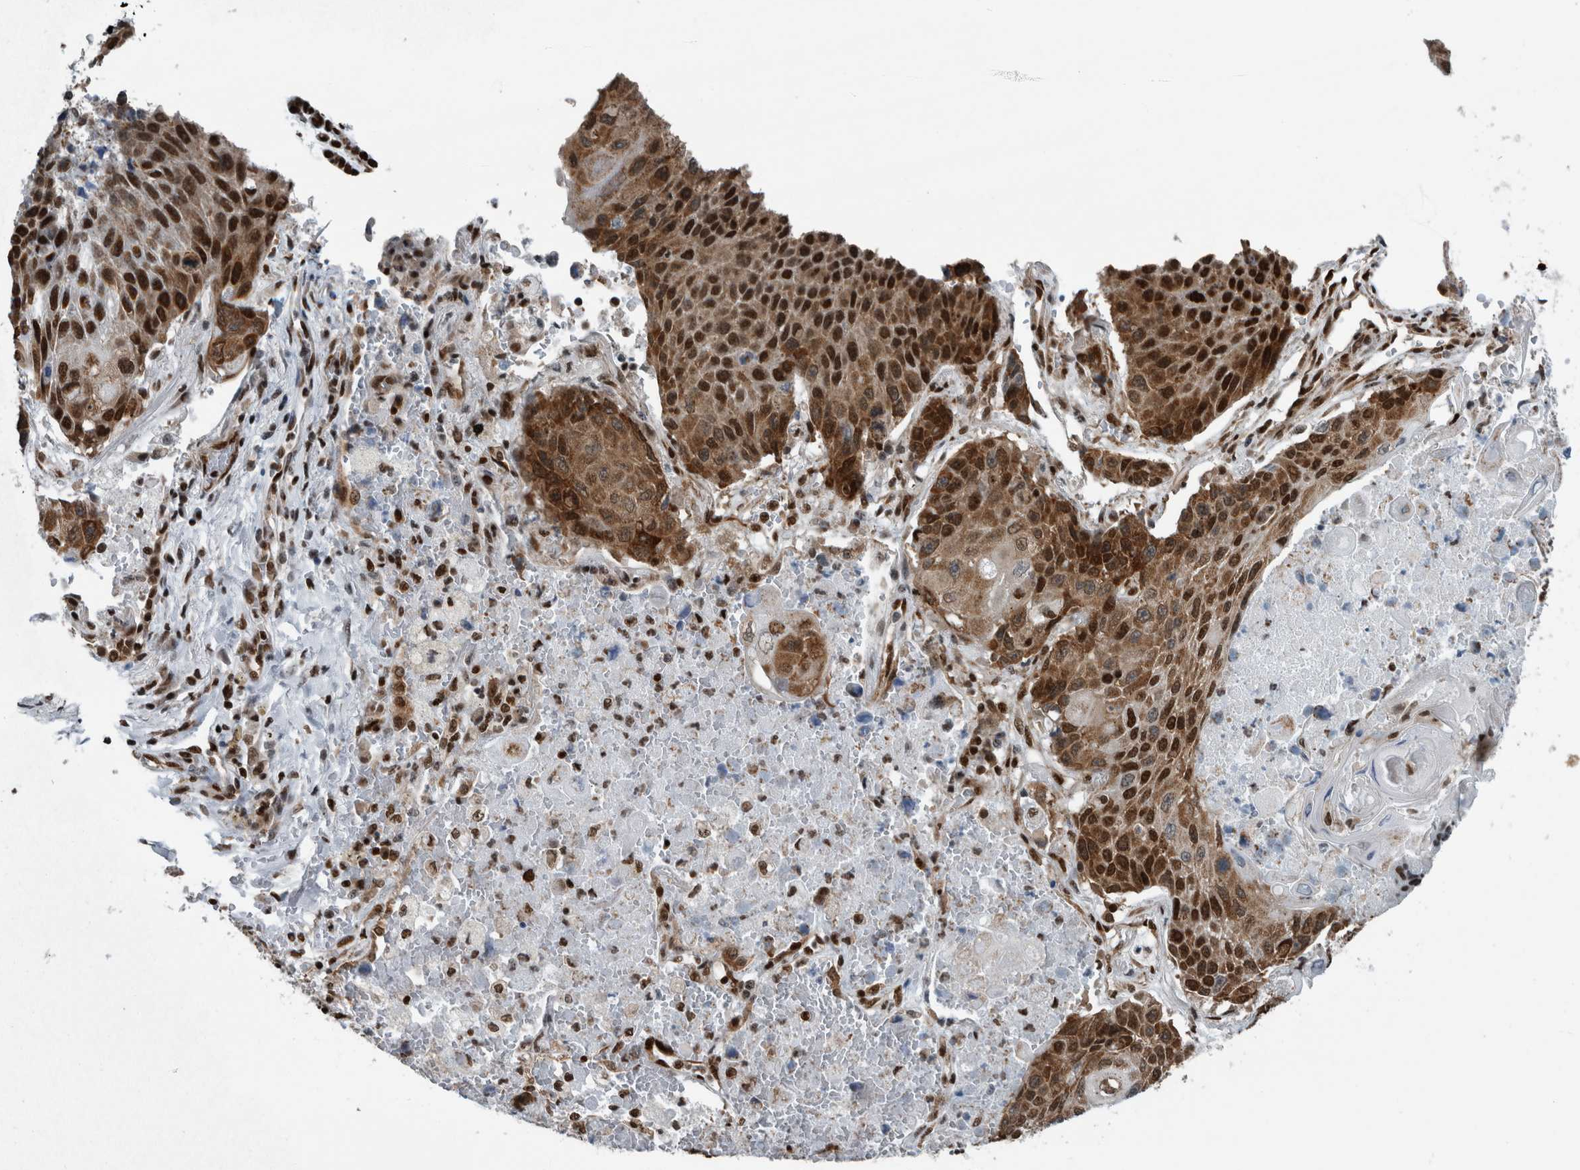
{"staining": {"intensity": "strong", "quantity": ">75%", "location": "cytoplasmic/membranous,nuclear"}, "tissue": "lung cancer", "cell_type": "Tumor cells", "image_type": "cancer", "snomed": [{"axis": "morphology", "description": "Squamous cell carcinoma, NOS"}, {"axis": "topography", "description": "Lung"}], "caption": "Immunohistochemical staining of lung cancer shows high levels of strong cytoplasmic/membranous and nuclear protein positivity in about >75% of tumor cells. Using DAB (brown) and hematoxylin (blue) stains, captured at high magnification using brightfield microscopy.", "gene": "DNMT3A", "patient": {"sex": "male", "age": 61}}